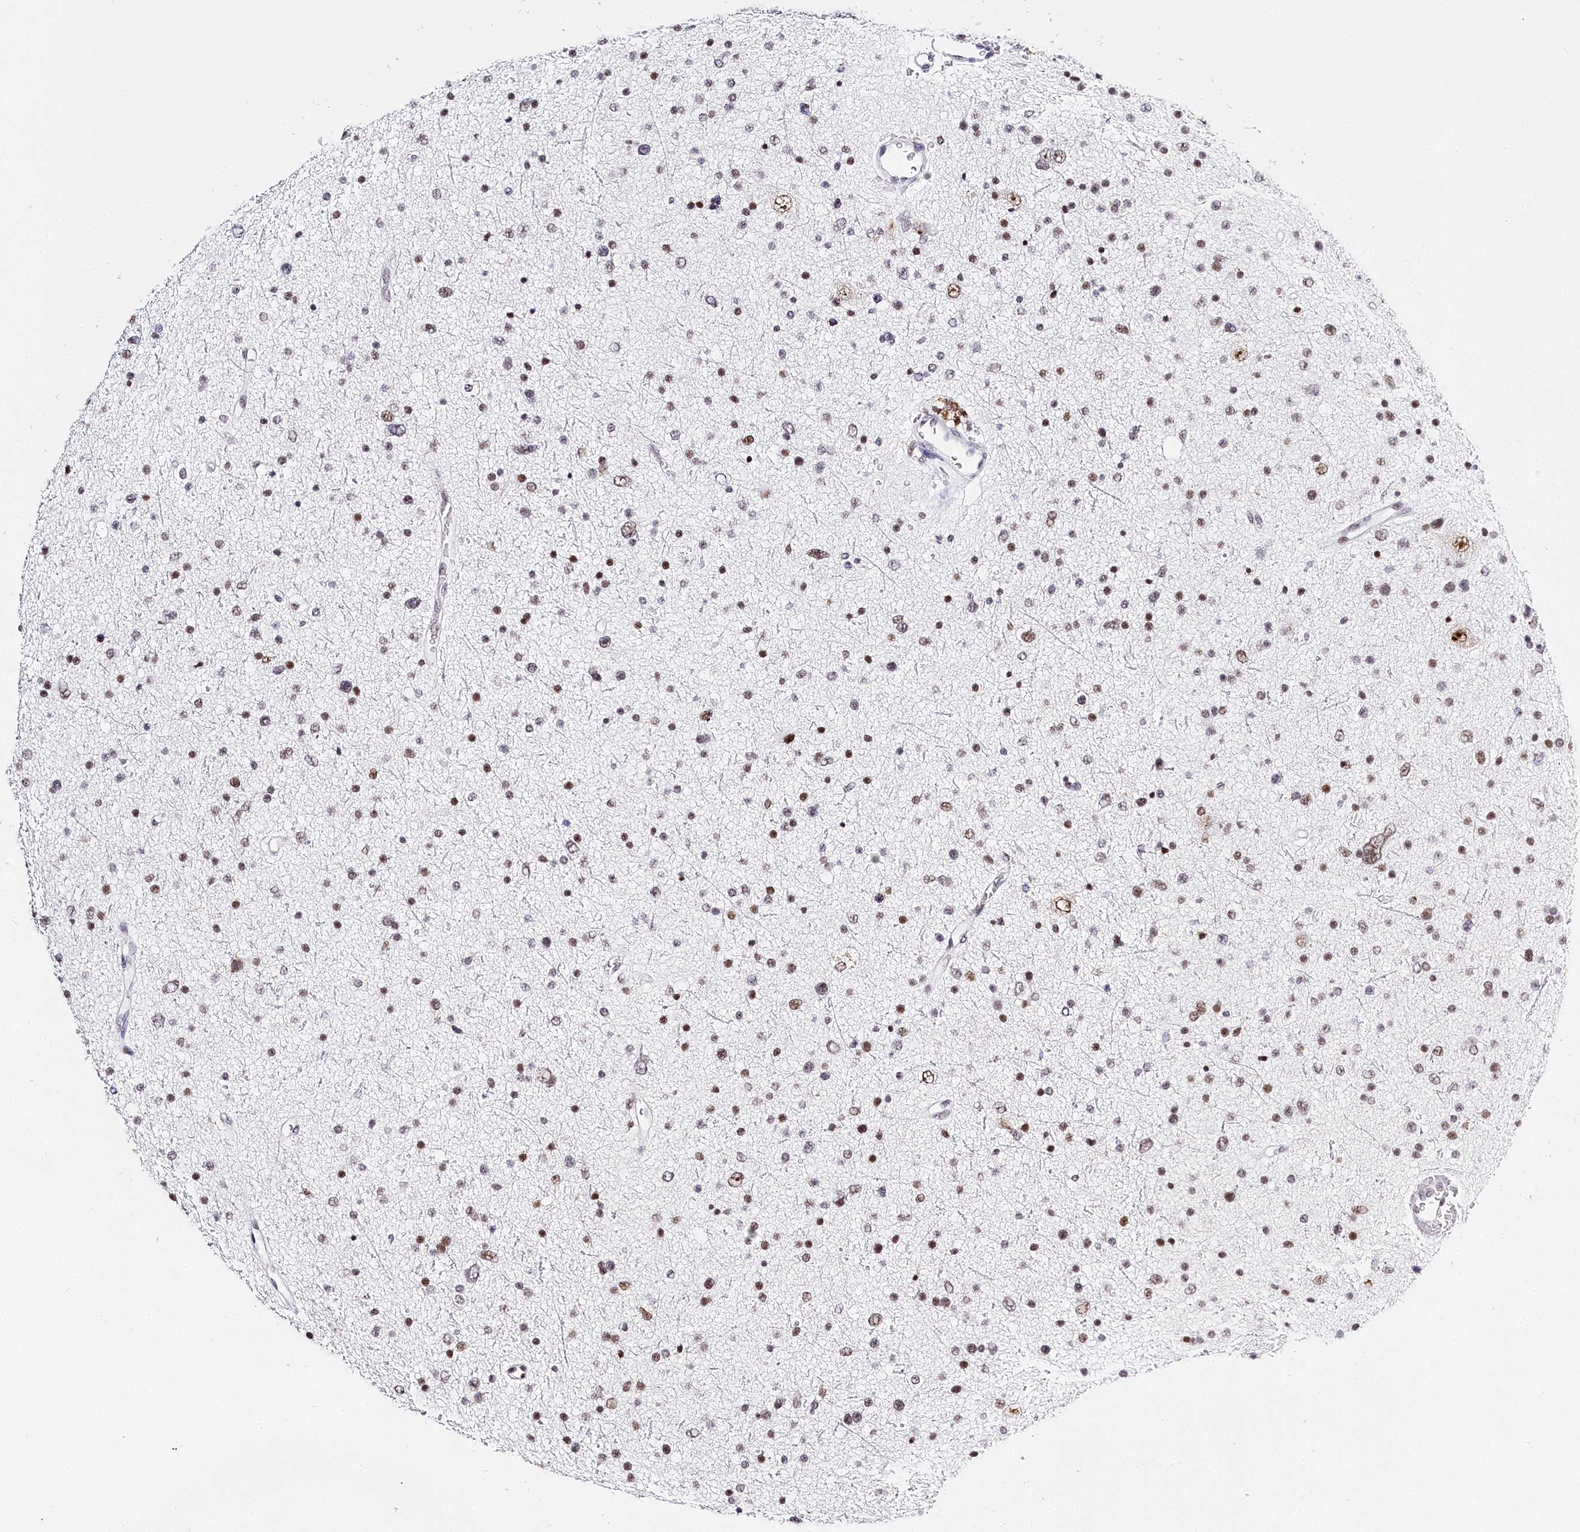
{"staining": {"intensity": "weak", "quantity": "<25%", "location": "nuclear"}, "tissue": "glioma", "cell_type": "Tumor cells", "image_type": "cancer", "snomed": [{"axis": "morphology", "description": "Glioma, malignant, Low grade"}, {"axis": "topography", "description": "Brain"}], "caption": "Immunohistochemistry of glioma shows no expression in tumor cells.", "gene": "BARD1", "patient": {"sex": "female", "age": 37}}